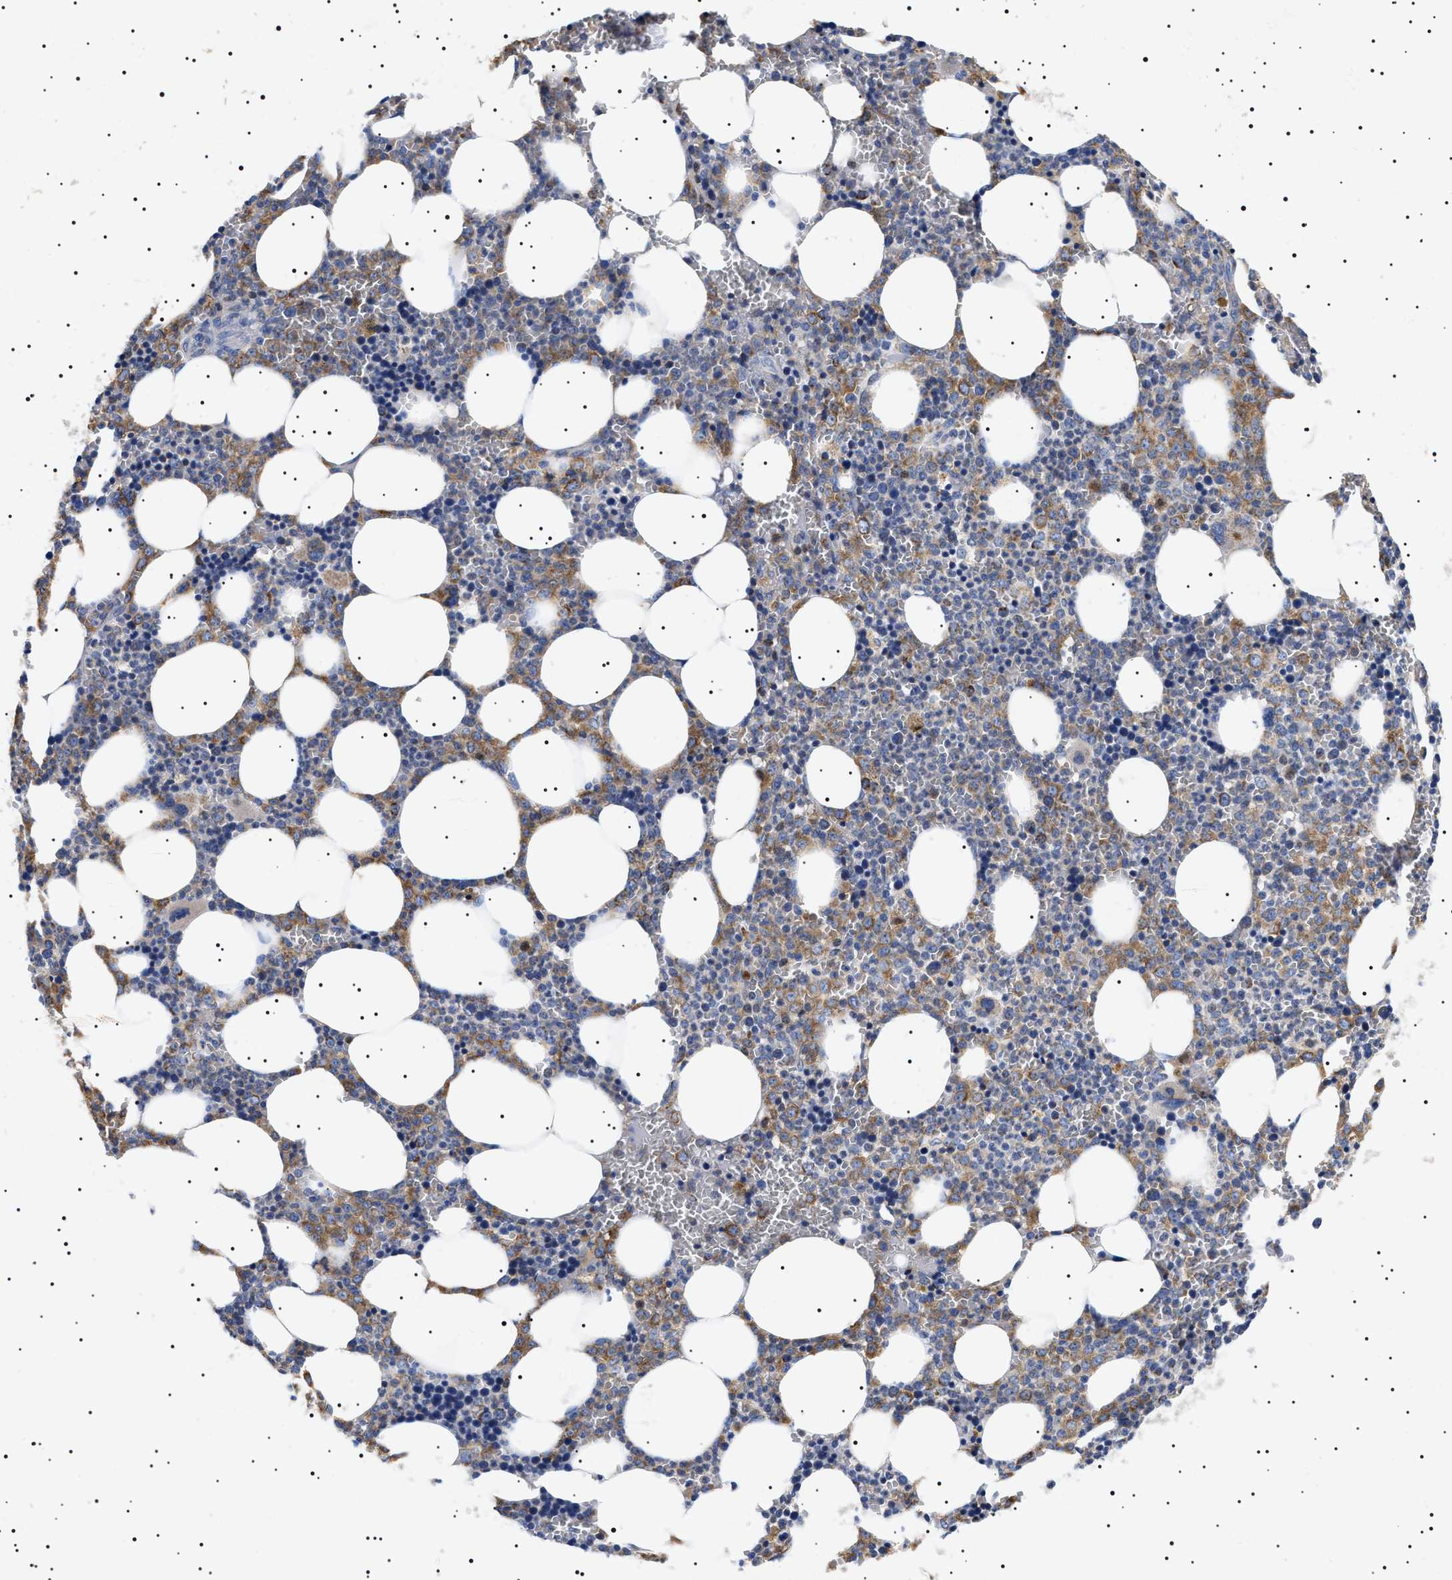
{"staining": {"intensity": "weak", "quantity": "25%-75%", "location": "cytoplasmic/membranous"}, "tissue": "bone marrow", "cell_type": "Hematopoietic cells", "image_type": "normal", "snomed": [{"axis": "morphology", "description": "Normal tissue, NOS"}, {"axis": "morphology", "description": "Inflammation, NOS"}, {"axis": "topography", "description": "Bone marrow"}], "caption": "Immunohistochemistry of normal human bone marrow reveals low levels of weak cytoplasmic/membranous expression in approximately 25%-75% of hematopoietic cells.", "gene": "CHRDL2", "patient": {"sex": "female", "age": 67}}